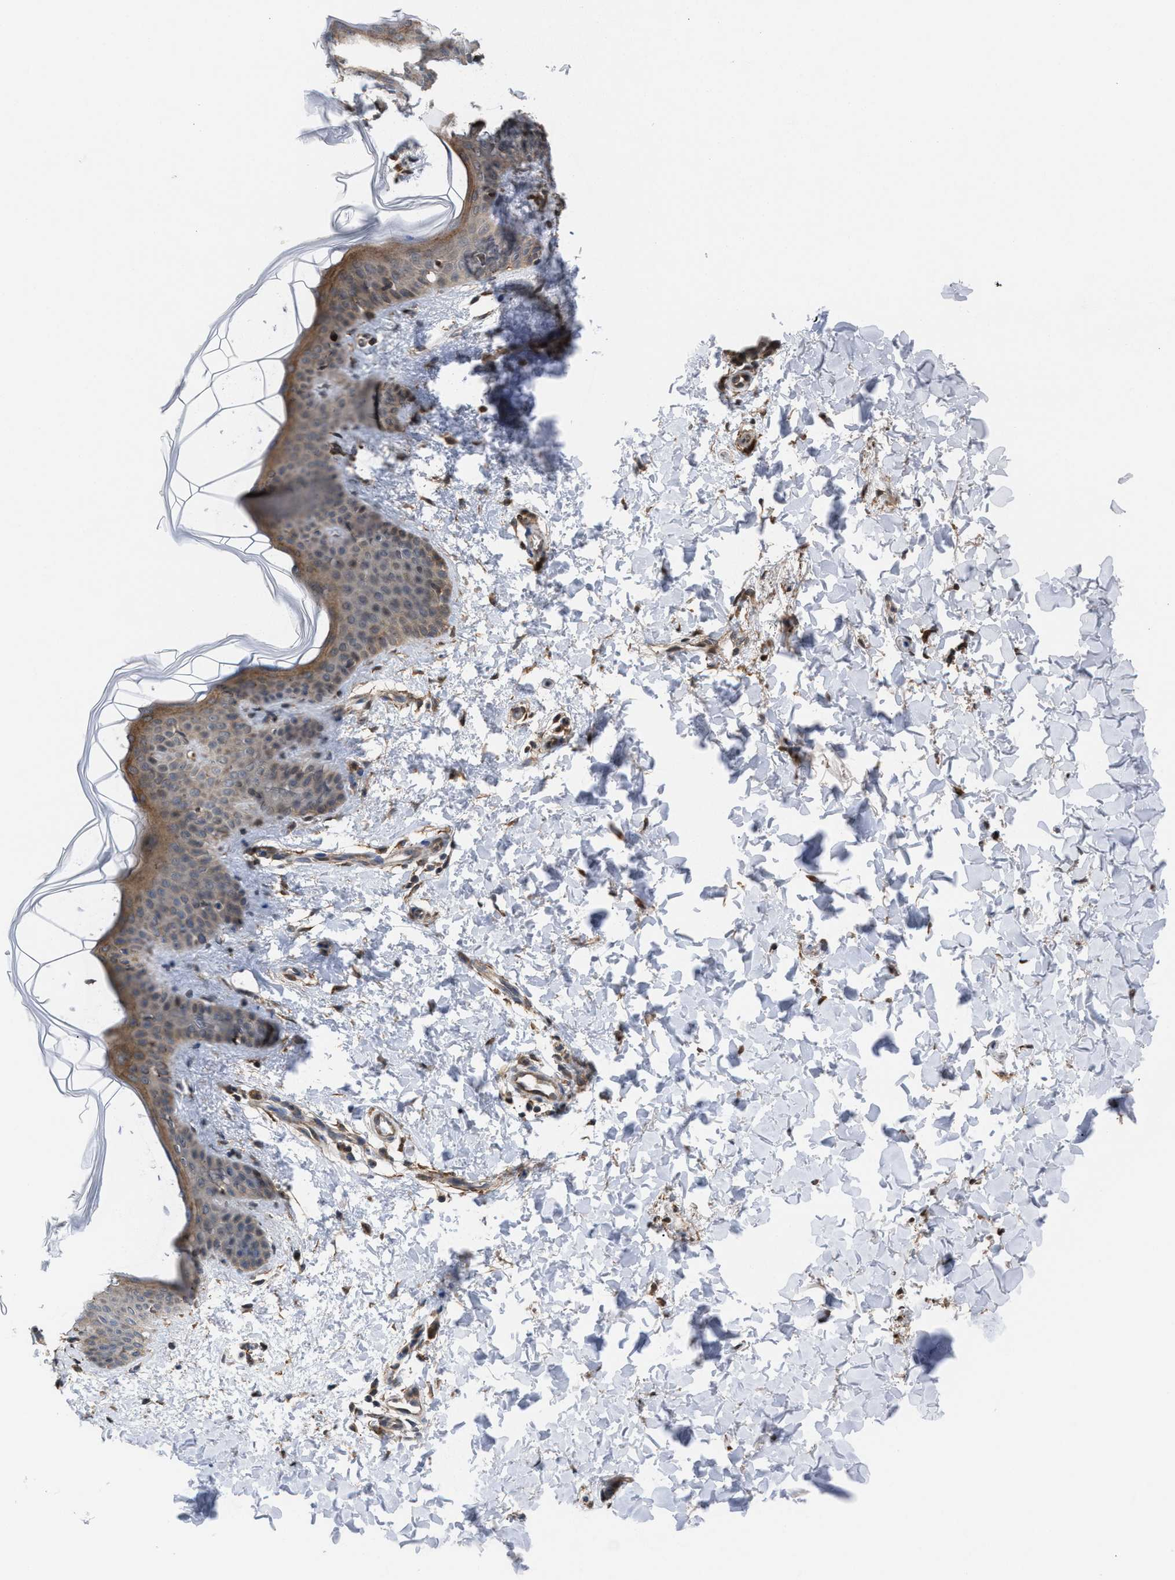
{"staining": {"intensity": "moderate", "quantity": ">75%", "location": "cytoplasmic/membranous"}, "tissue": "skin", "cell_type": "Fibroblasts", "image_type": "normal", "snomed": [{"axis": "morphology", "description": "Normal tissue, NOS"}, {"axis": "topography", "description": "Skin"}], "caption": "Fibroblasts display medium levels of moderate cytoplasmic/membranous positivity in about >75% of cells in normal human skin.", "gene": "TP53BP2", "patient": {"sex": "female", "age": 17}}